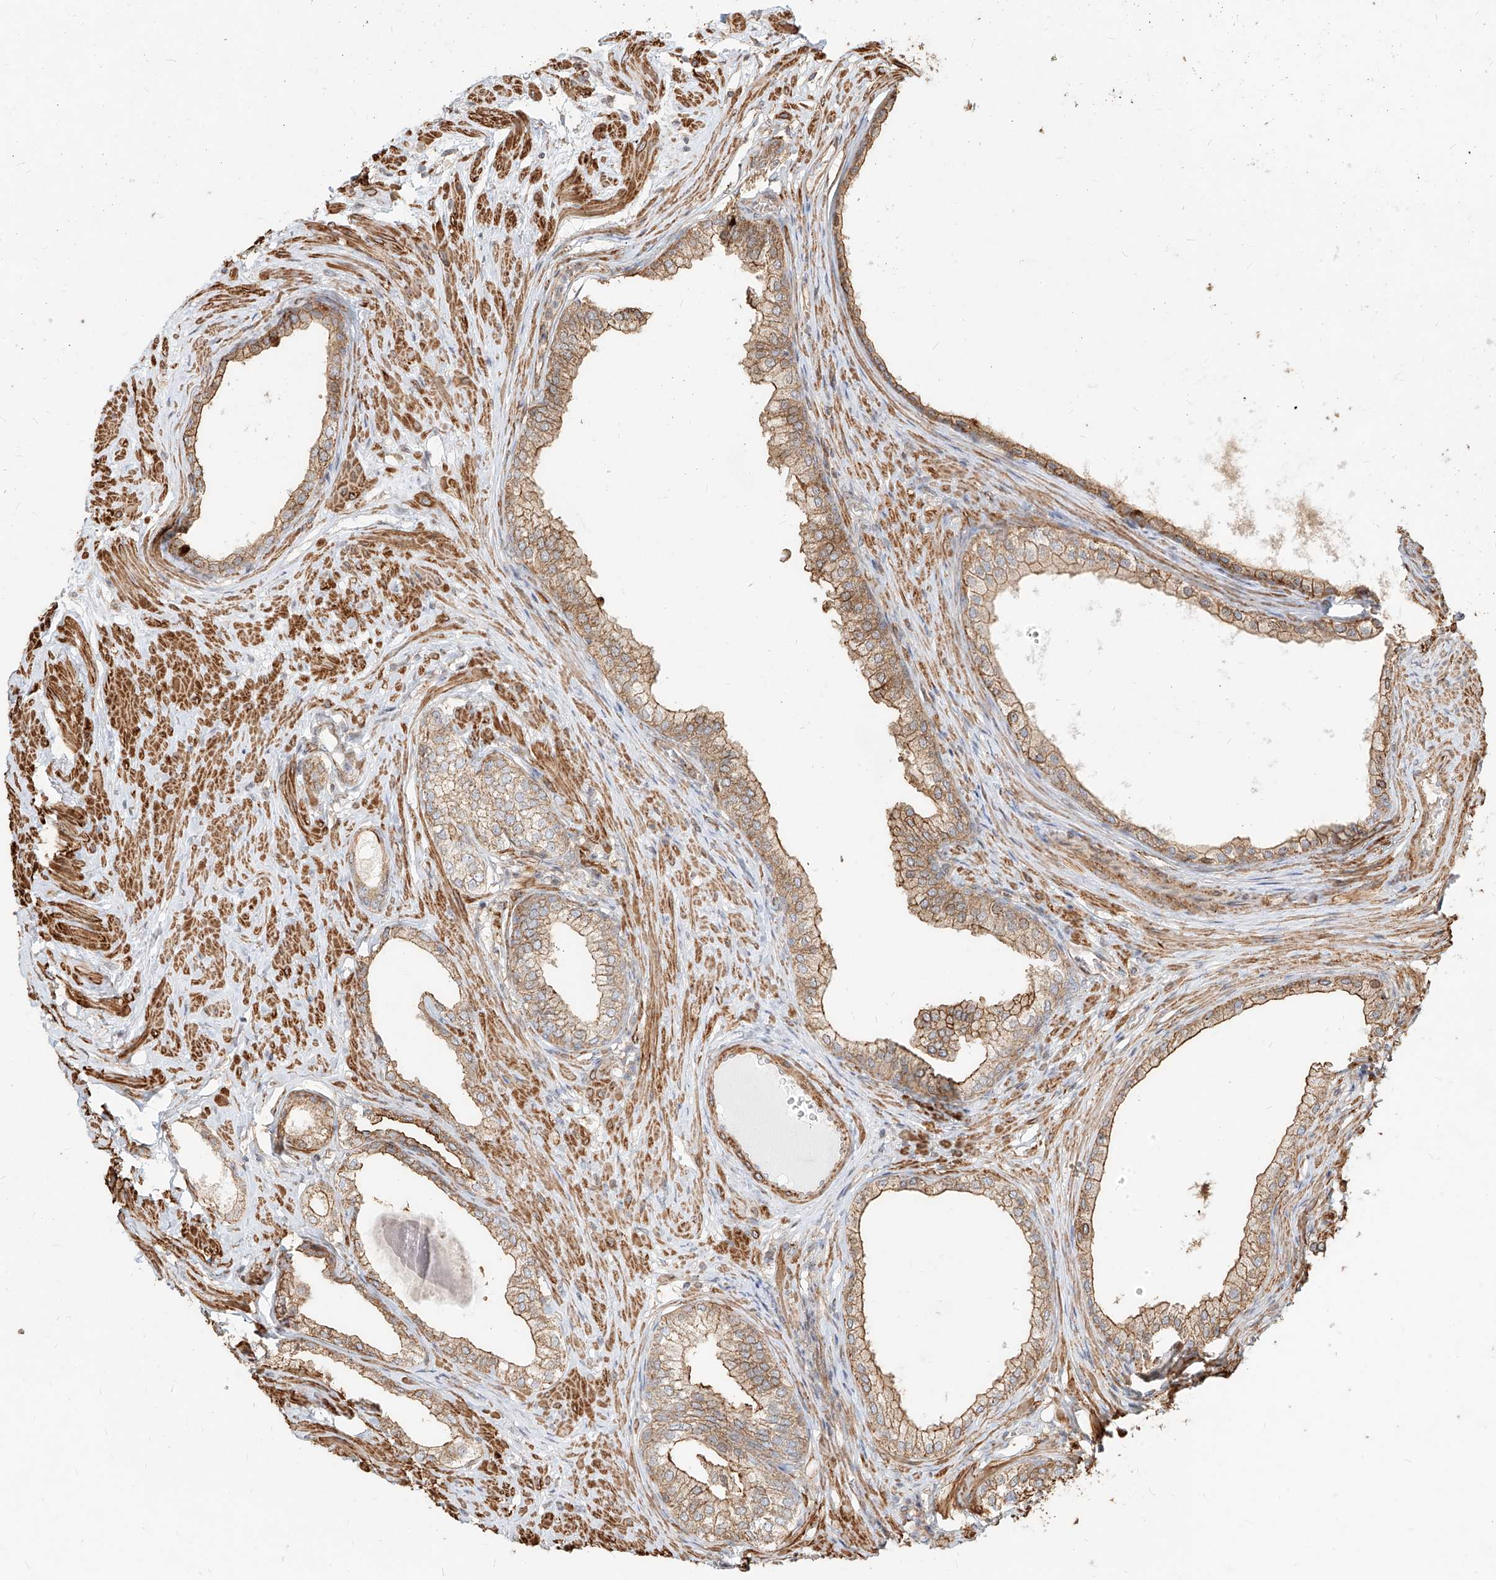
{"staining": {"intensity": "moderate", "quantity": ">75%", "location": "cytoplasmic/membranous"}, "tissue": "prostate", "cell_type": "Glandular cells", "image_type": "normal", "snomed": [{"axis": "morphology", "description": "Normal tissue, NOS"}, {"axis": "morphology", "description": "Urothelial carcinoma, Low grade"}, {"axis": "topography", "description": "Urinary bladder"}, {"axis": "topography", "description": "Prostate"}], "caption": "High-power microscopy captured an IHC histopathology image of benign prostate, revealing moderate cytoplasmic/membranous expression in approximately >75% of glandular cells.", "gene": "MTX2", "patient": {"sex": "male", "age": 60}}